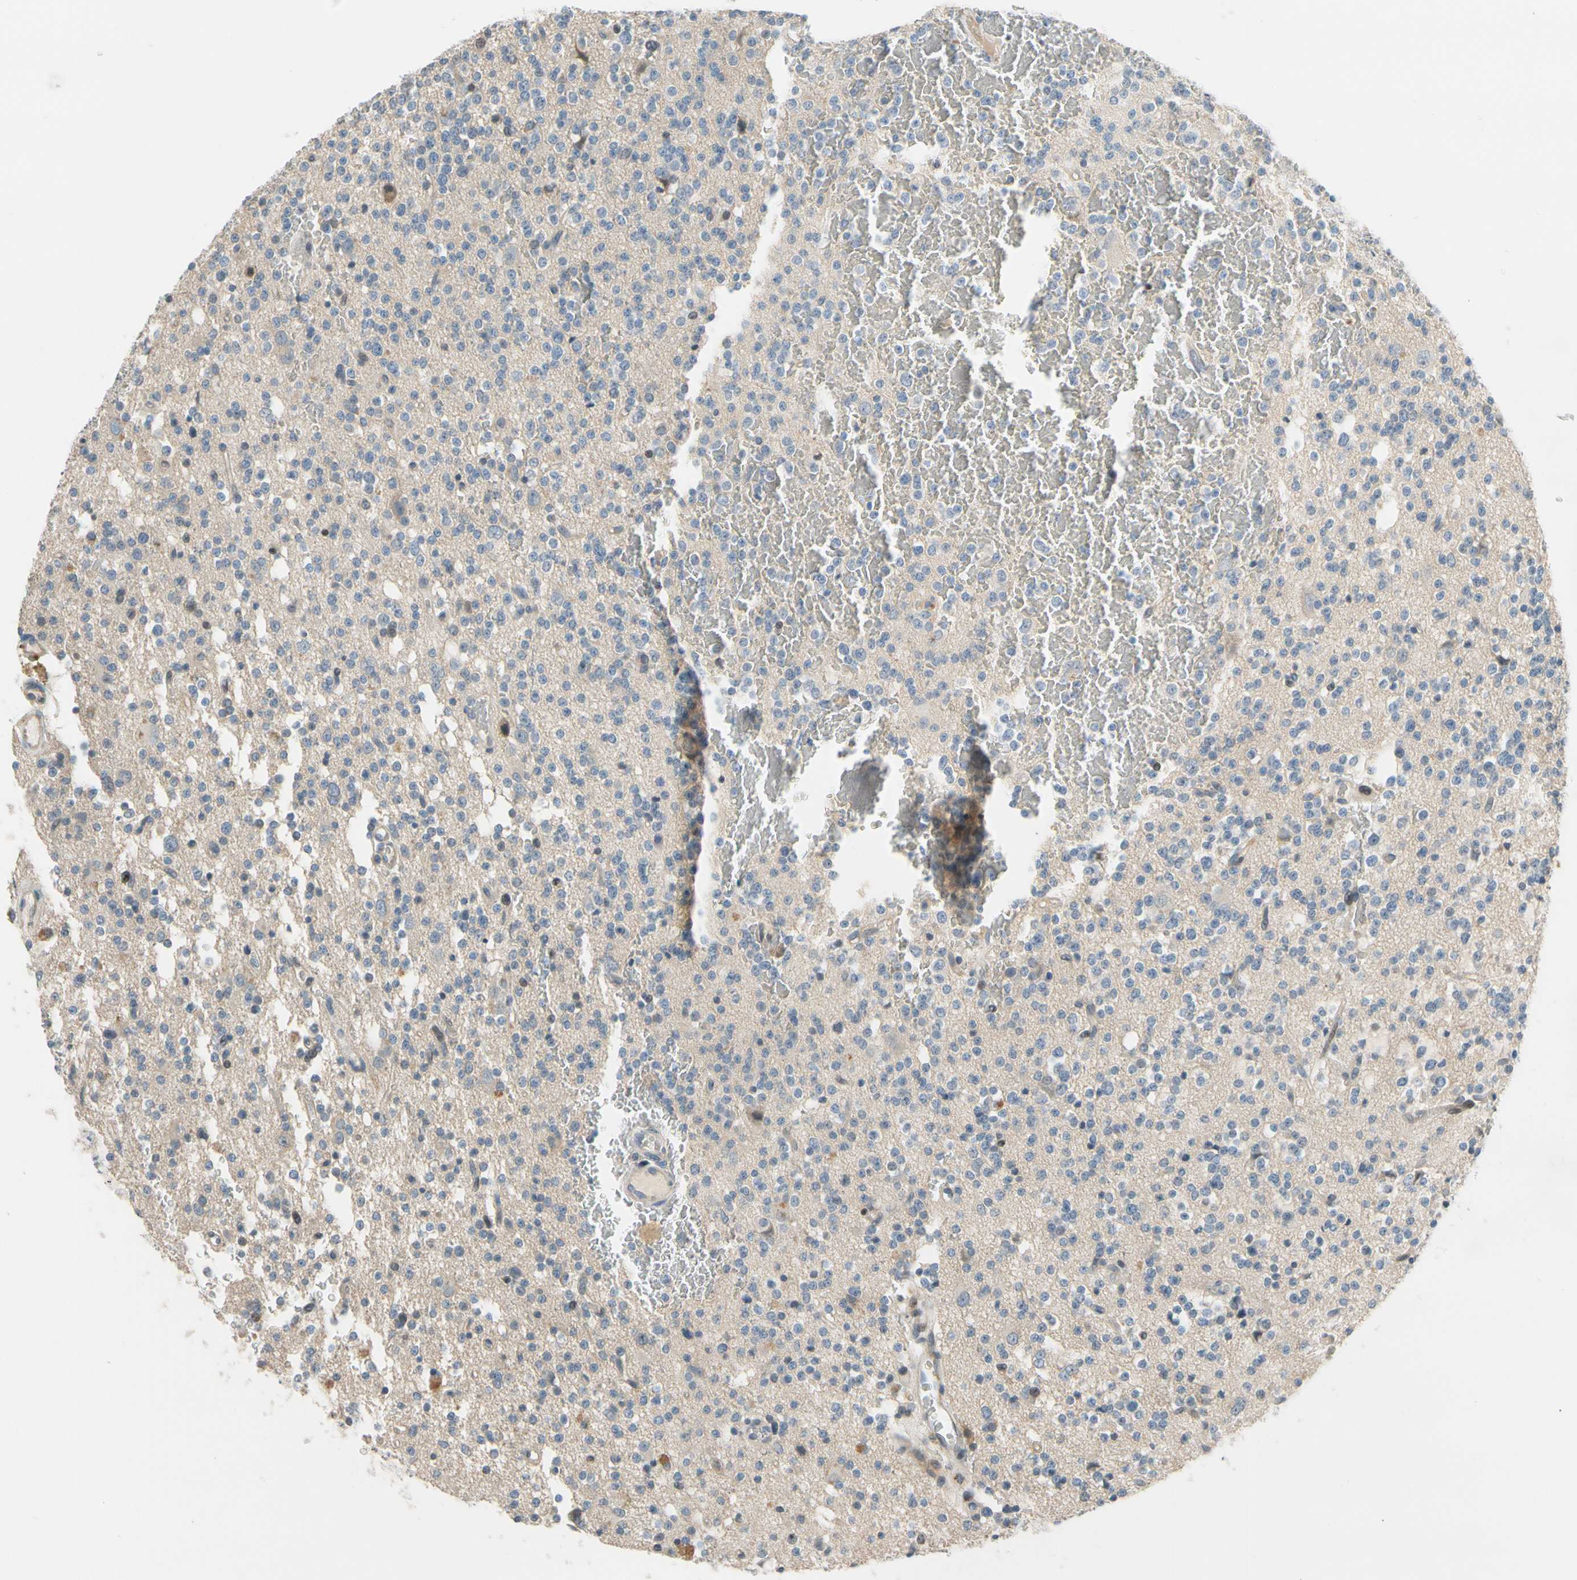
{"staining": {"intensity": "moderate", "quantity": "<25%", "location": "cytoplasmic/membranous"}, "tissue": "glioma", "cell_type": "Tumor cells", "image_type": "cancer", "snomed": [{"axis": "morphology", "description": "Glioma, malignant, High grade"}, {"axis": "topography", "description": "Brain"}], "caption": "DAB immunohistochemical staining of human glioma exhibits moderate cytoplasmic/membranous protein staining in approximately <25% of tumor cells.", "gene": "PIP5K1B", "patient": {"sex": "male", "age": 47}}